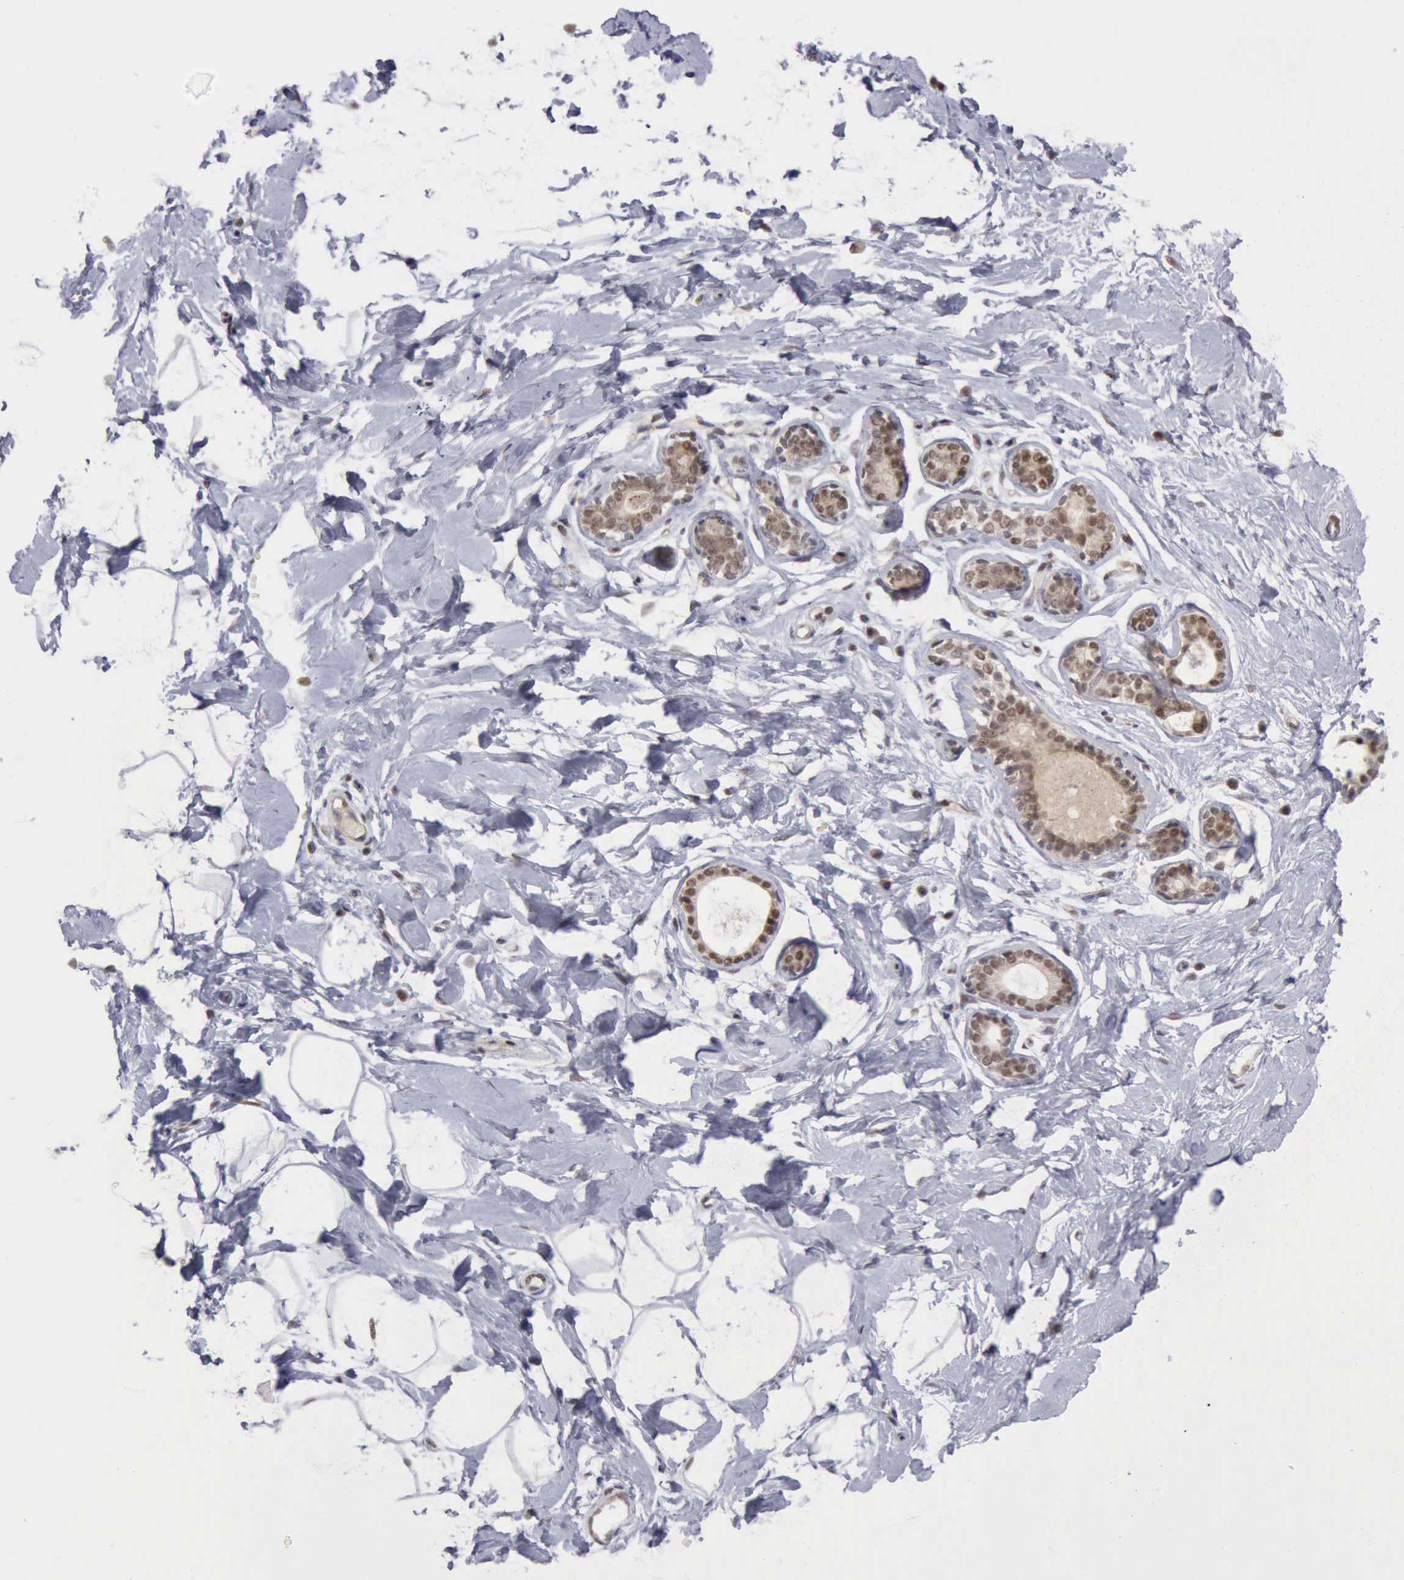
{"staining": {"intensity": "negative", "quantity": "none", "location": "none"}, "tissue": "breast", "cell_type": "Adipocytes", "image_type": "normal", "snomed": [{"axis": "morphology", "description": "Normal tissue, NOS"}, {"axis": "topography", "description": "Breast"}], "caption": "Immunohistochemistry of benign human breast reveals no staining in adipocytes.", "gene": "CDKN2A", "patient": {"sex": "female", "age": 23}}